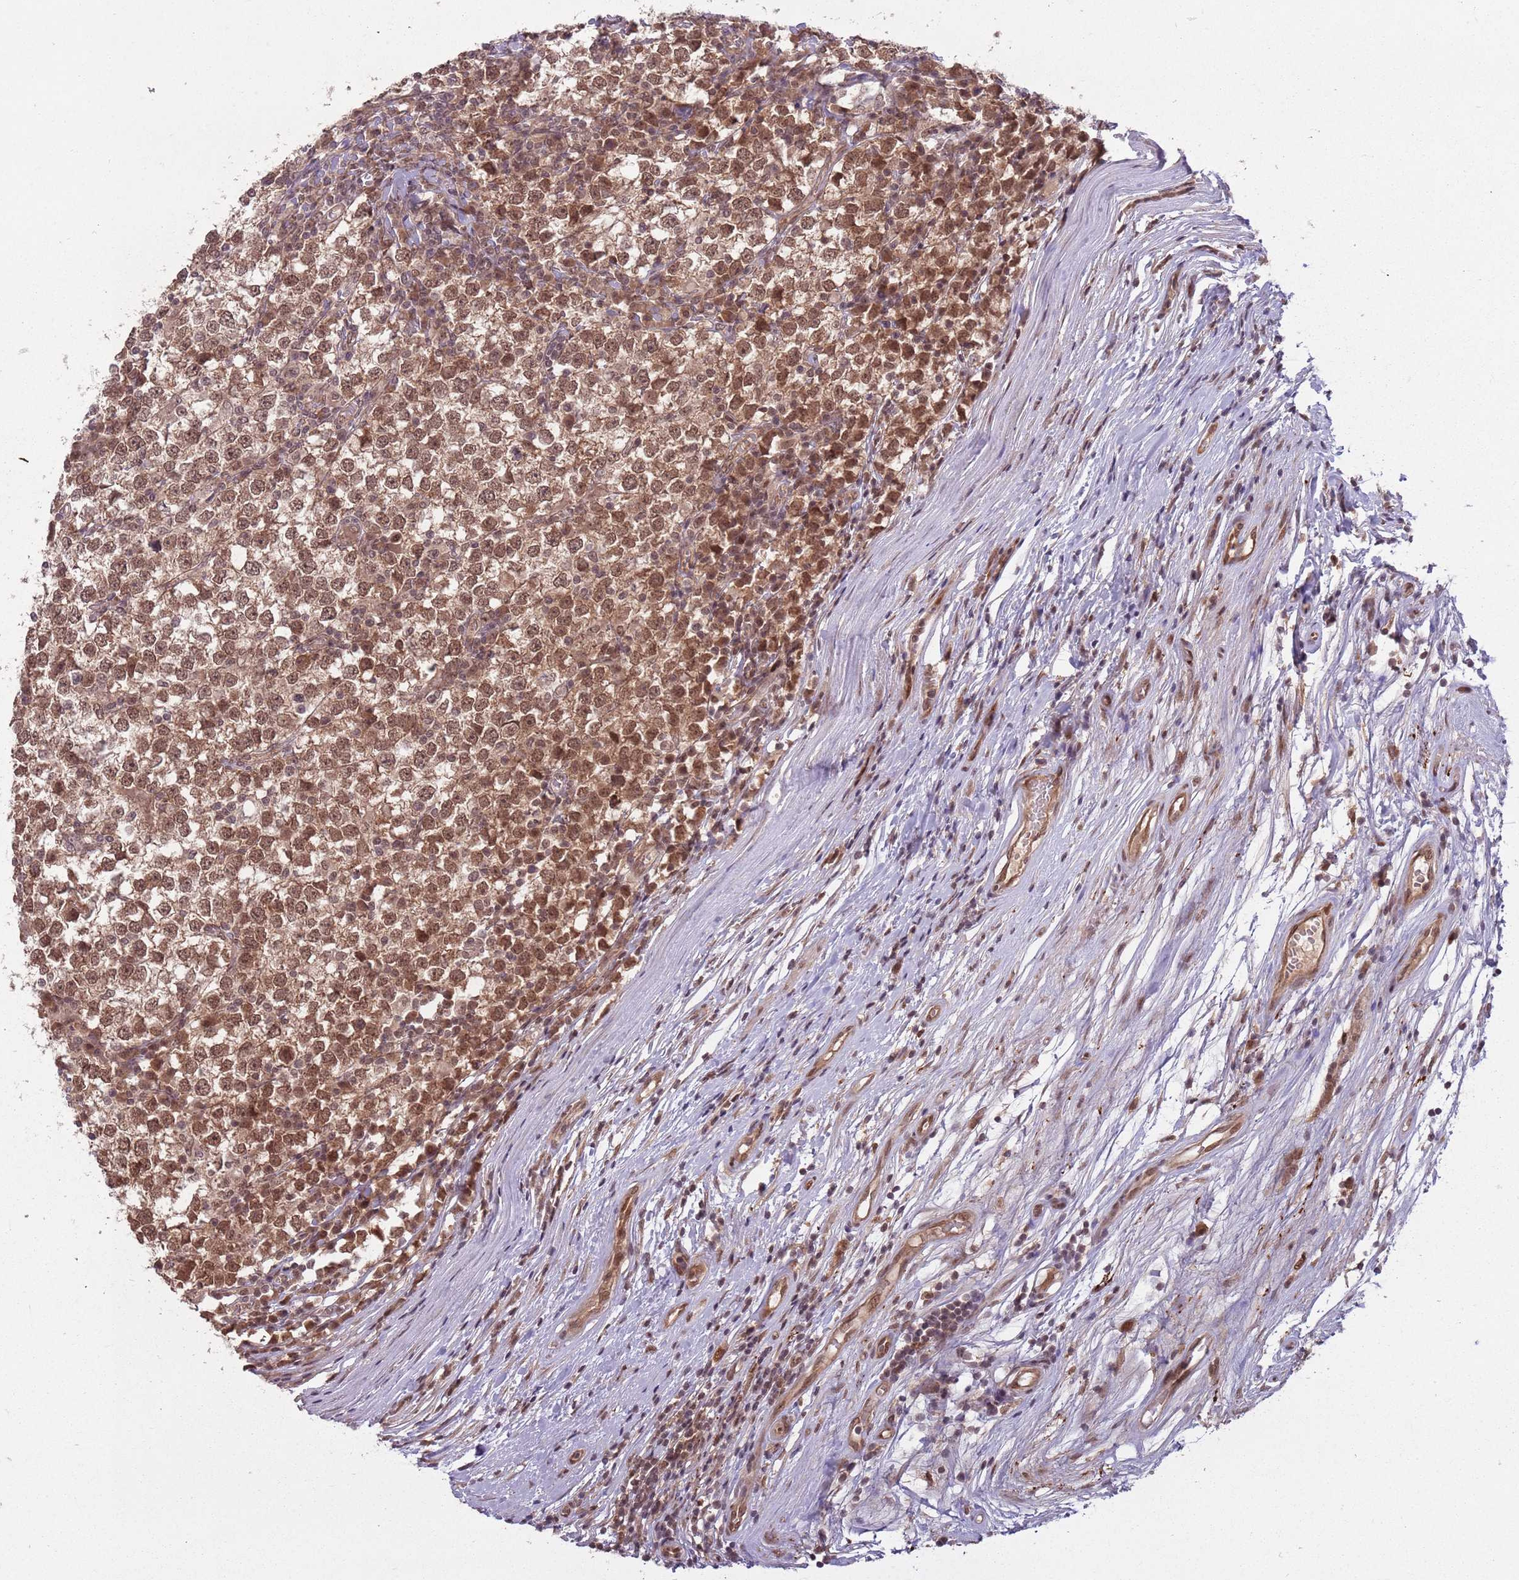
{"staining": {"intensity": "moderate", "quantity": ">75%", "location": "cytoplasmic/membranous,nuclear"}, "tissue": "testis cancer", "cell_type": "Tumor cells", "image_type": "cancer", "snomed": [{"axis": "morphology", "description": "Seminoma, NOS"}, {"axis": "topography", "description": "Testis"}], "caption": "There is medium levels of moderate cytoplasmic/membranous and nuclear positivity in tumor cells of testis cancer, as demonstrated by immunohistochemical staining (brown color).", "gene": "ADAMTS3", "patient": {"sex": "male", "age": 65}}